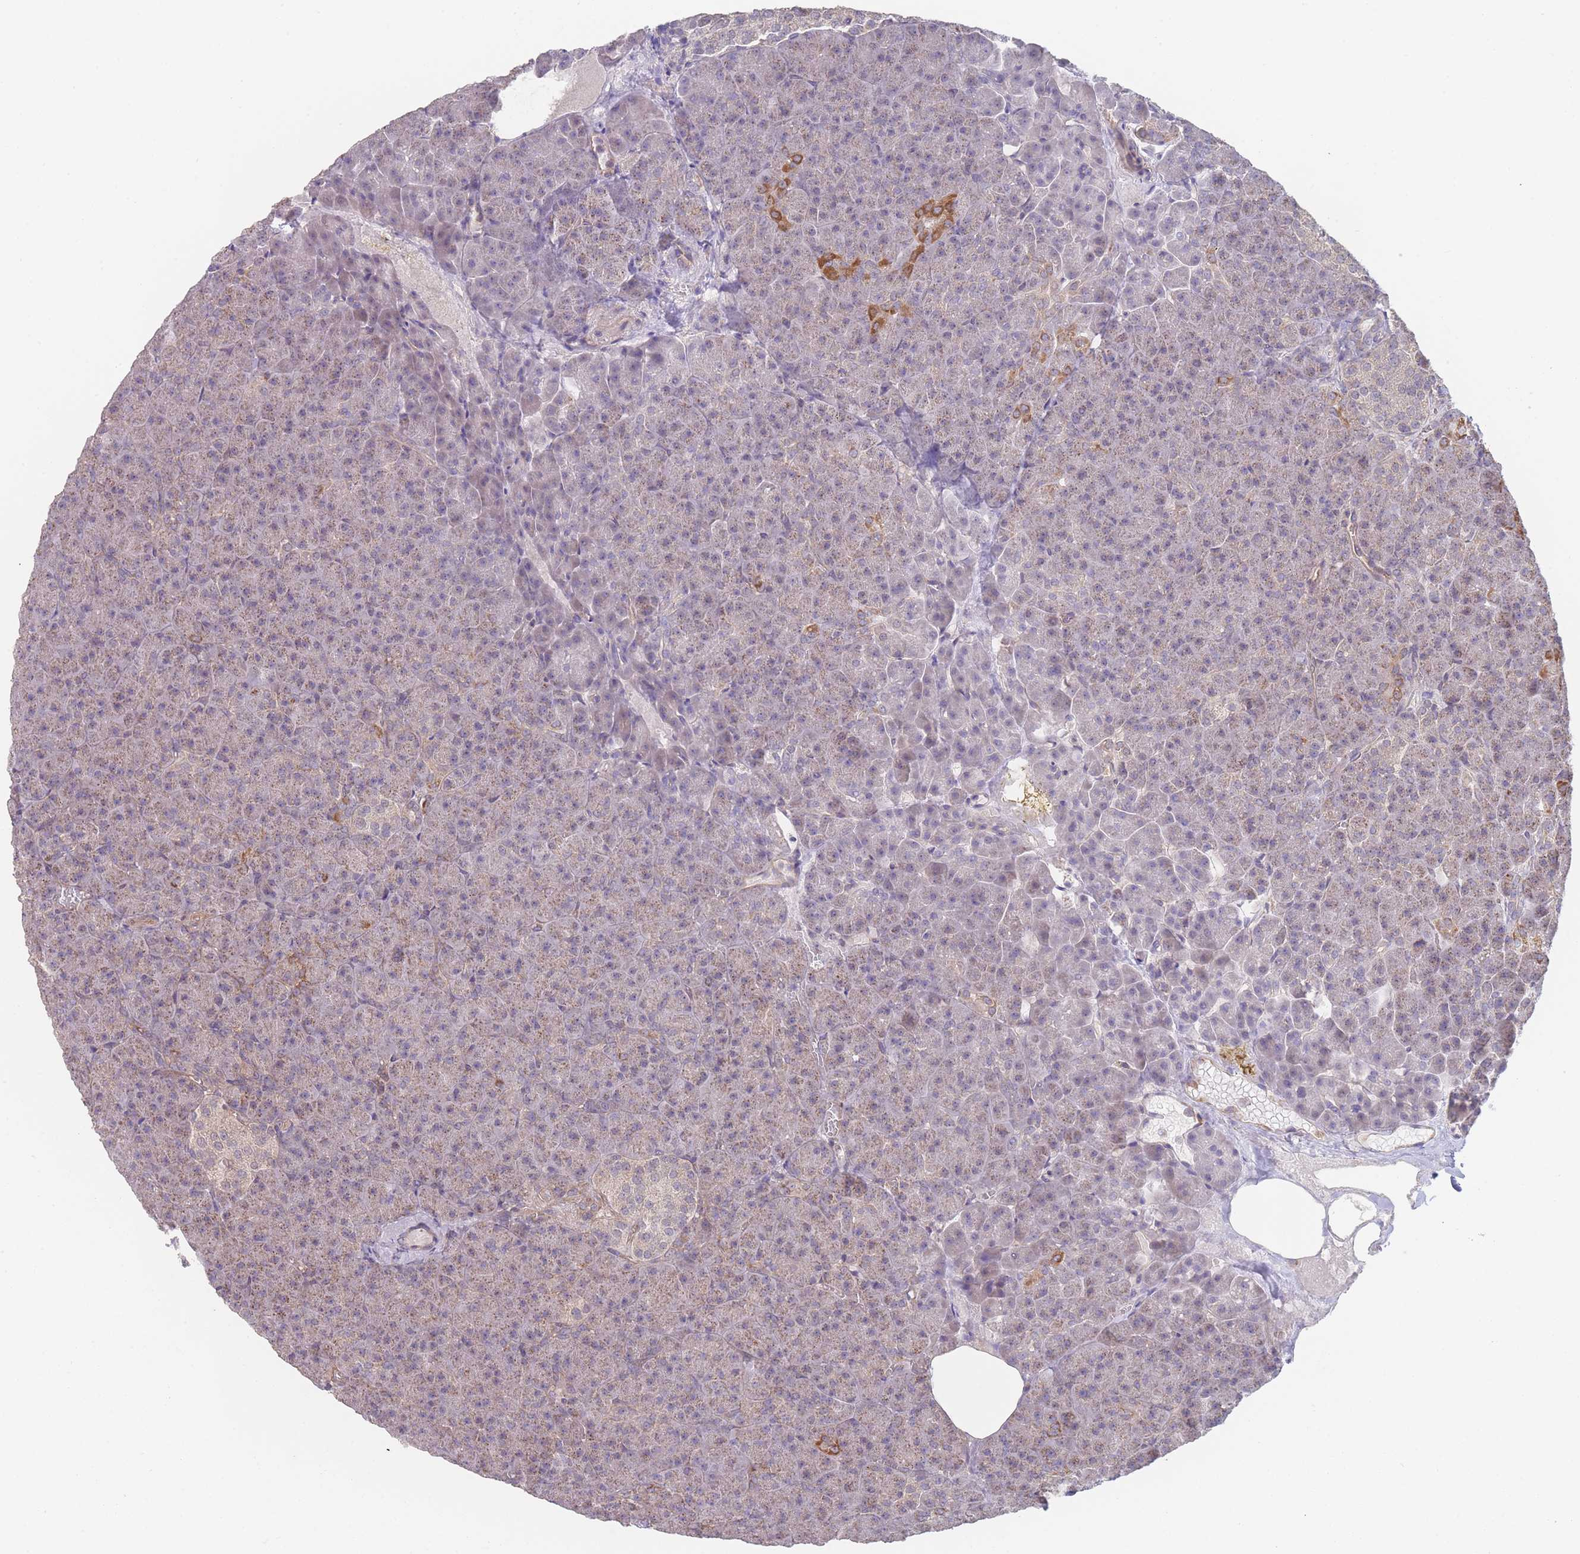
{"staining": {"intensity": "moderate", "quantity": "<25%", "location": "cytoplasmic/membranous"}, "tissue": "pancreas", "cell_type": "Exocrine glandular cells", "image_type": "normal", "snomed": [{"axis": "morphology", "description": "Normal tissue, NOS"}, {"axis": "topography", "description": "Pancreas"}], "caption": "An IHC photomicrograph of normal tissue is shown. Protein staining in brown highlights moderate cytoplasmic/membranous positivity in pancreas within exocrine glandular cells. (IHC, brightfield microscopy, high magnification).", "gene": "PXMP4", "patient": {"sex": "female", "age": 74}}